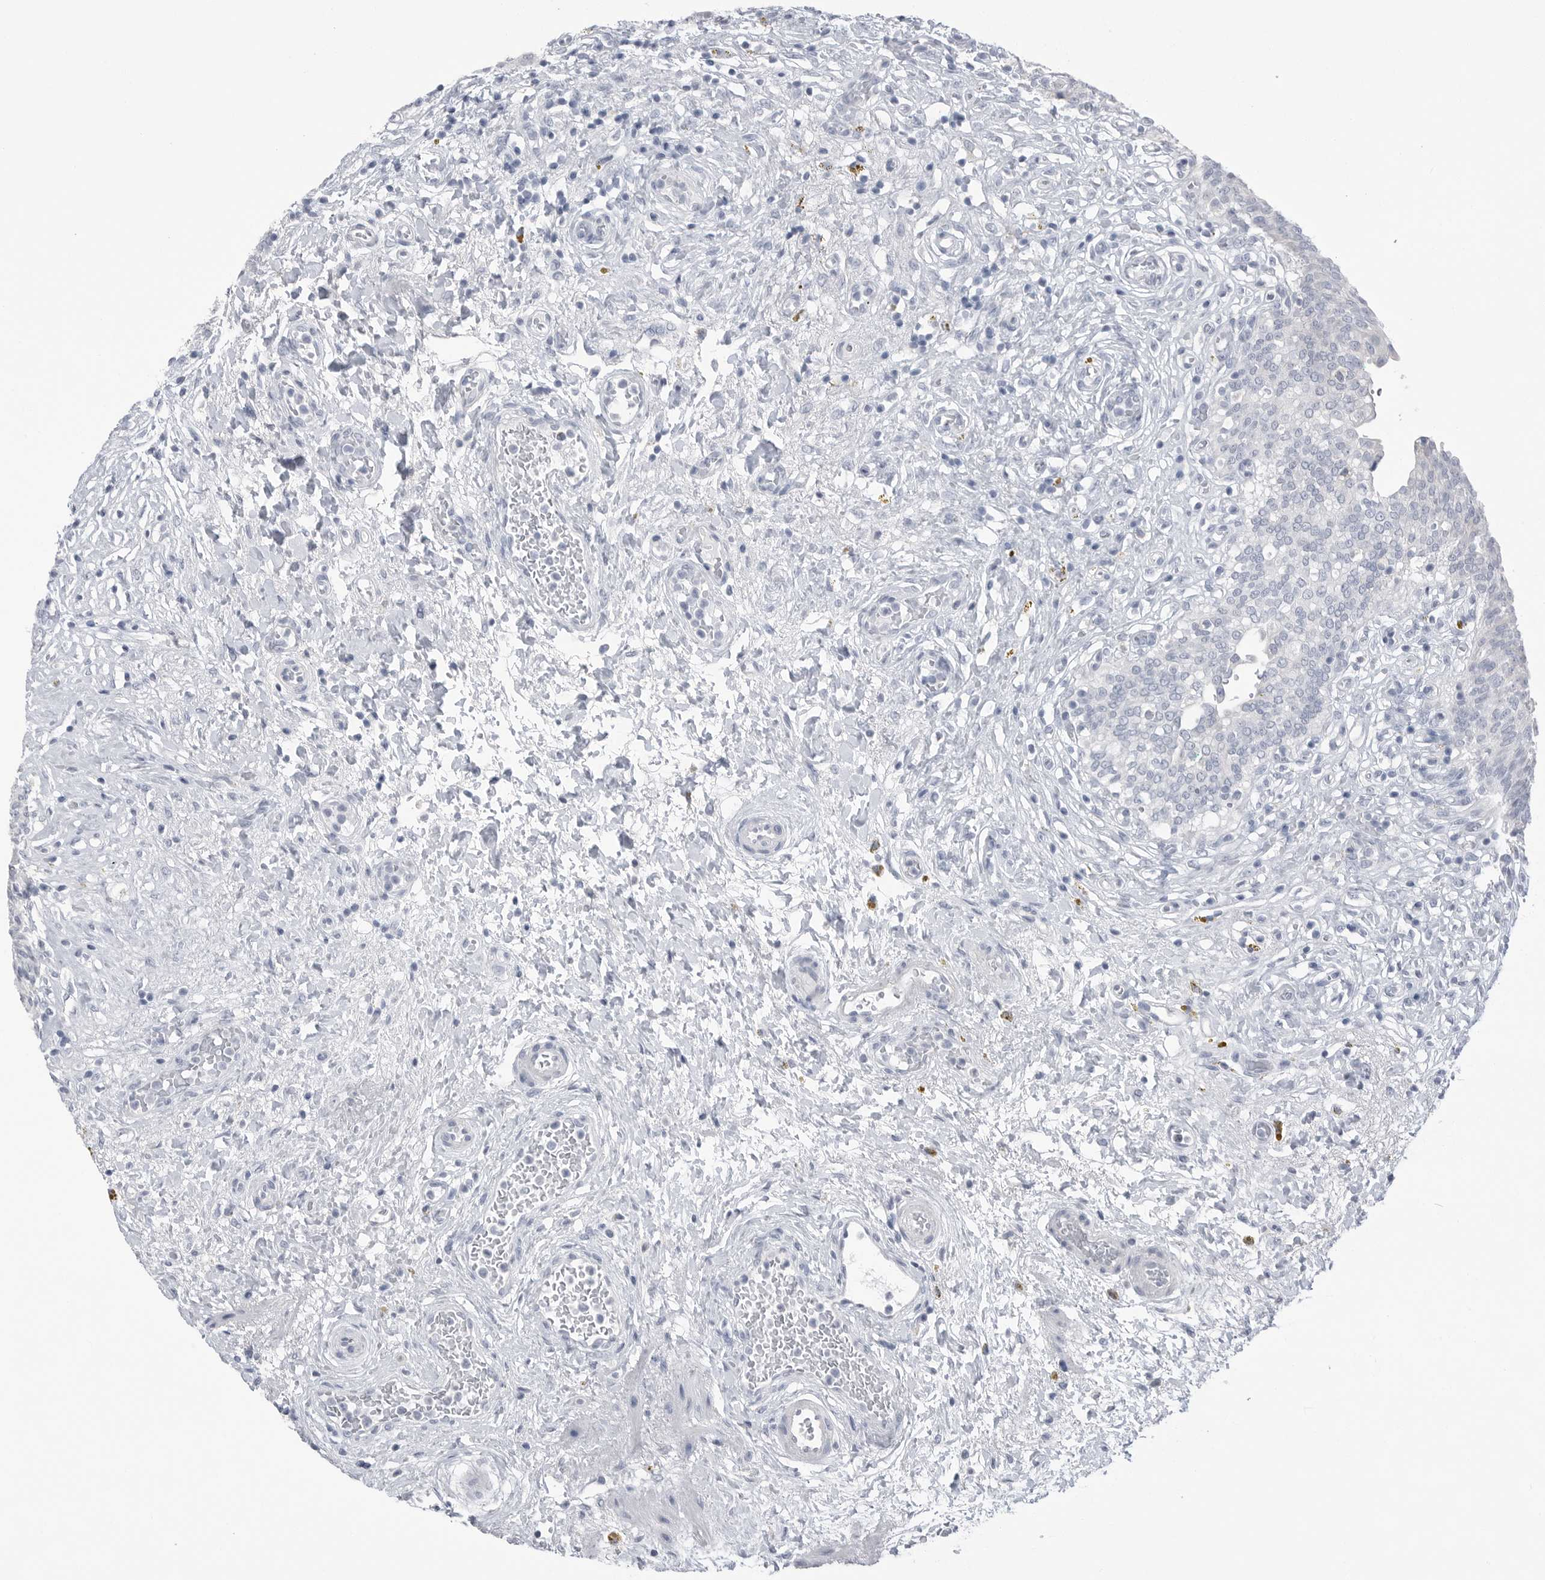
{"staining": {"intensity": "negative", "quantity": "none", "location": "none"}, "tissue": "urinary bladder", "cell_type": "Urothelial cells", "image_type": "normal", "snomed": [{"axis": "morphology", "description": "Urothelial carcinoma, High grade"}, {"axis": "topography", "description": "Urinary bladder"}], "caption": "Urinary bladder was stained to show a protein in brown. There is no significant positivity in urothelial cells. (DAB IHC, high magnification).", "gene": "ABHD12", "patient": {"sex": "male", "age": 46}}